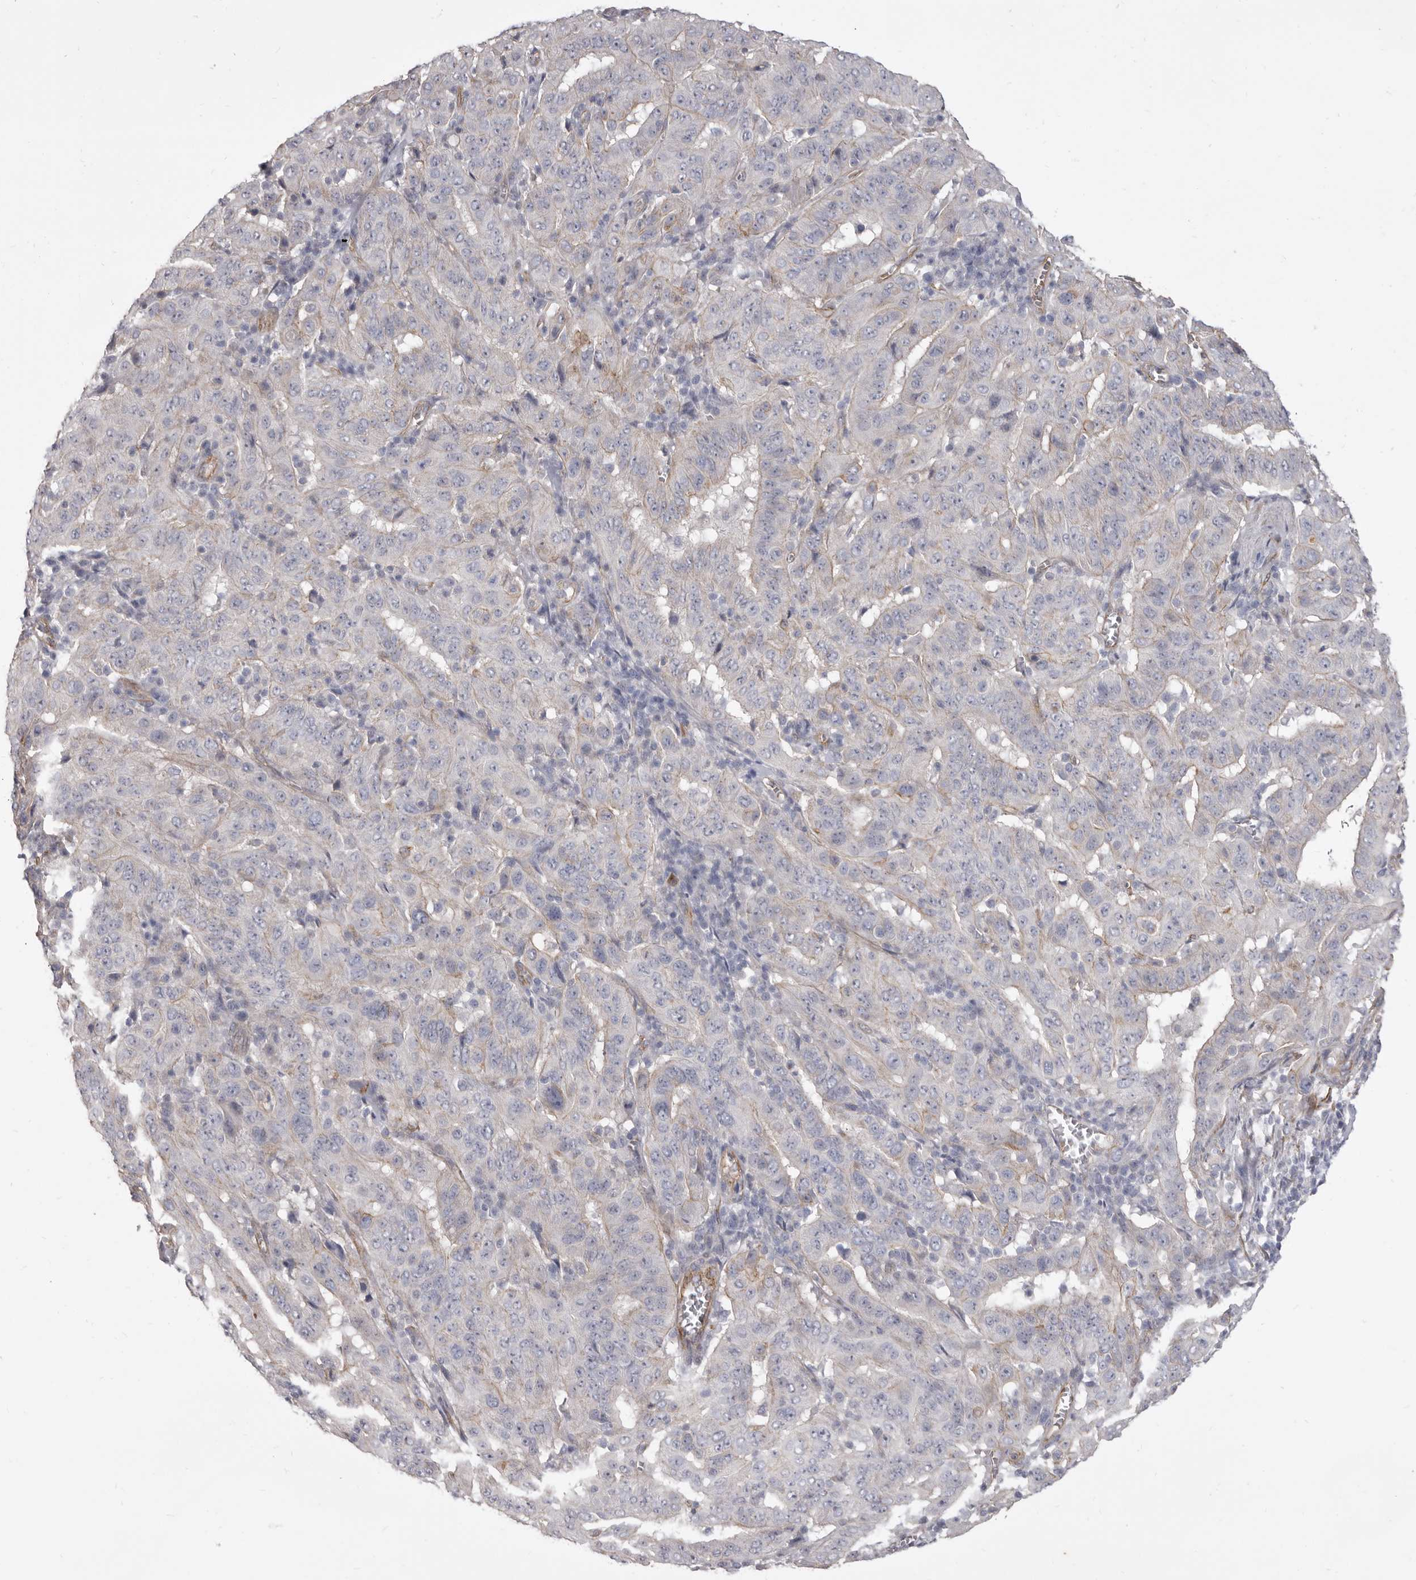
{"staining": {"intensity": "weak", "quantity": "<25%", "location": "cytoplasmic/membranous"}, "tissue": "pancreatic cancer", "cell_type": "Tumor cells", "image_type": "cancer", "snomed": [{"axis": "morphology", "description": "Adenocarcinoma, NOS"}, {"axis": "topography", "description": "Pancreas"}], "caption": "An immunohistochemistry (IHC) image of pancreatic cancer (adenocarcinoma) is shown. There is no staining in tumor cells of pancreatic cancer (adenocarcinoma).", "gene": "P2RX6", "patient": {"sex": "male", "age": 63}}